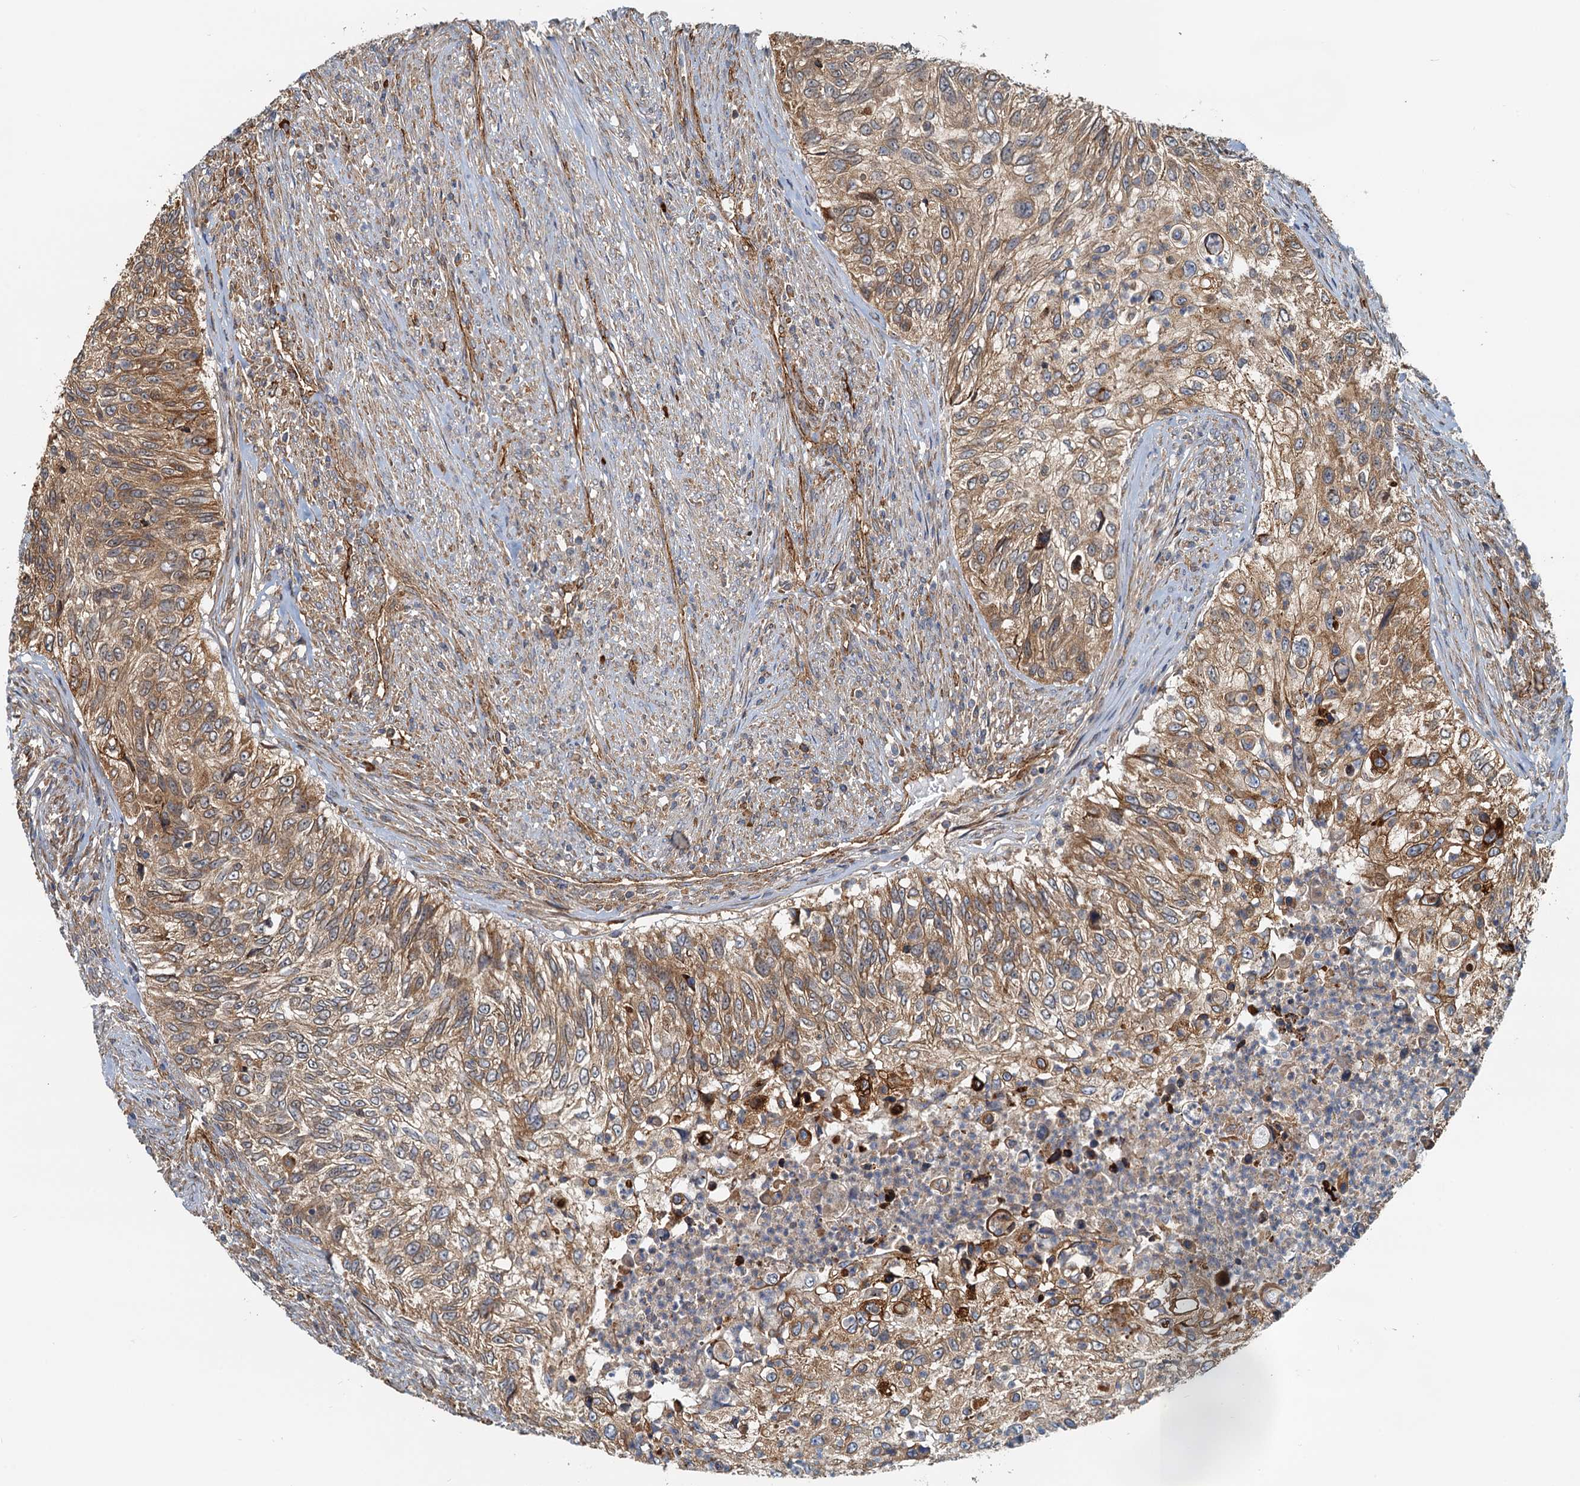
{"staining": {"intensity": "moderate", "quantity": ">75%", "location": "cytoplasmic/membranous"}, "tissue": "urothelial cancer", "cell_type": "Tumor cells", "image_type": "cancer", "snomed": [{"axis": "morphology", "description": "Urothelial carcinoma, High grade"}, {"axis": "topography", "description": "Urinary bladder"}], "caption": "This is a micrograph of immunohistochemistry staining of high-grade urothelial carcinoma, which shows moderate staining in the cytoplasmic/membranous of tumor cells.", "gene": "NIPAL3", "patient": {"sex": "female", "age": 60}}